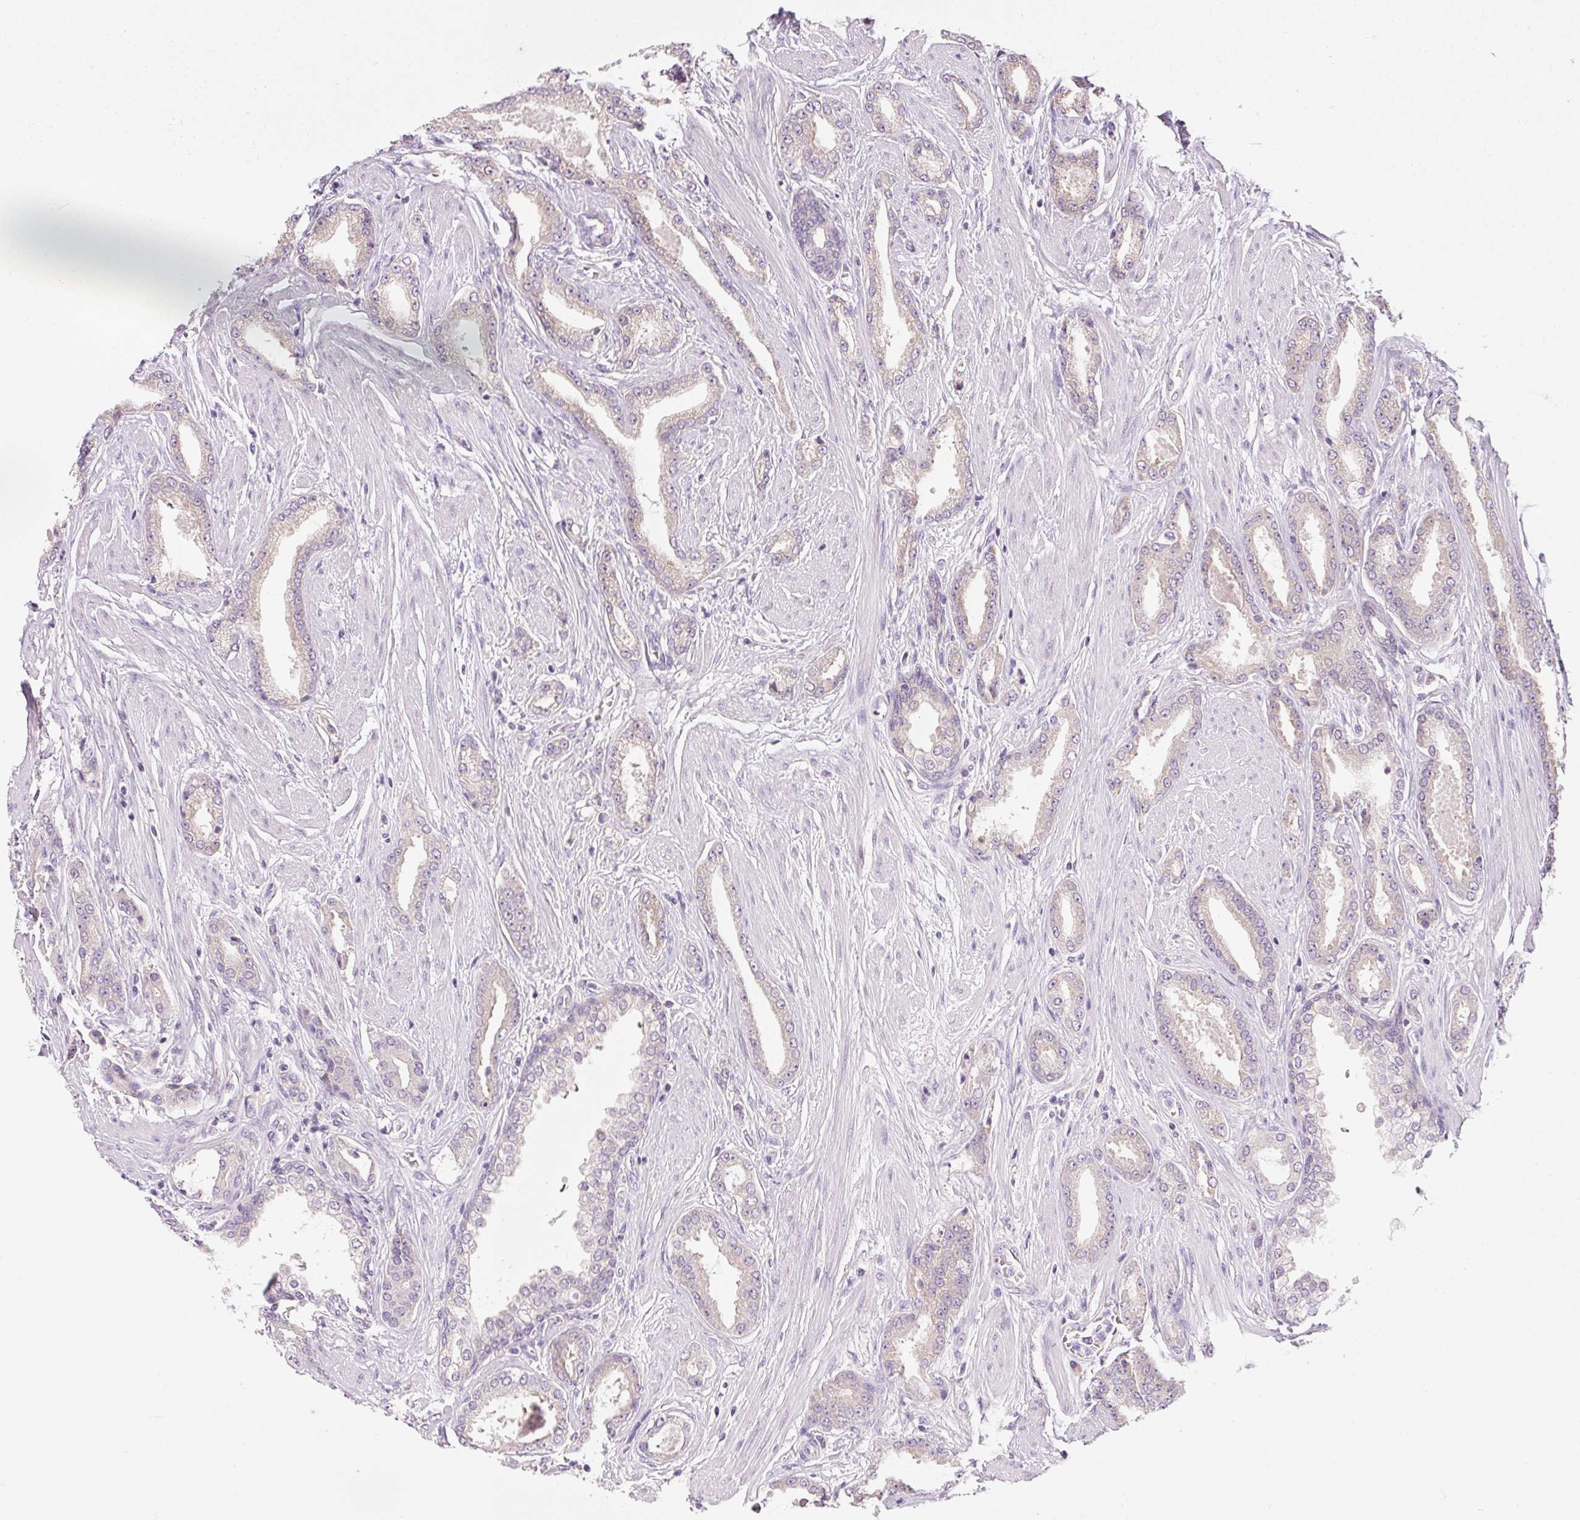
{"staining": {"intensity": "weak", "quantity": "<25%", "location": "cytoplasmic/membranous"}, "tissue": "prostate cancer", "cell_type": "Tumor cells", "image_type": "cancer", "snomed": [{"axis": "morphology", "description": "Adenocarcinoma, Low grade"}, {"axis": "topography", "description": "Prostate"}], "caption": "Immunohistochemical staining of human prostate cancer reveals no significant positivity in tumor cells. (DAB (3,3'-diaminobenzidine) immunohistochemistry with hematoxylin counter stain).", "gene": "RPL18A", "patient": {"sex": "male", "age": 42}}